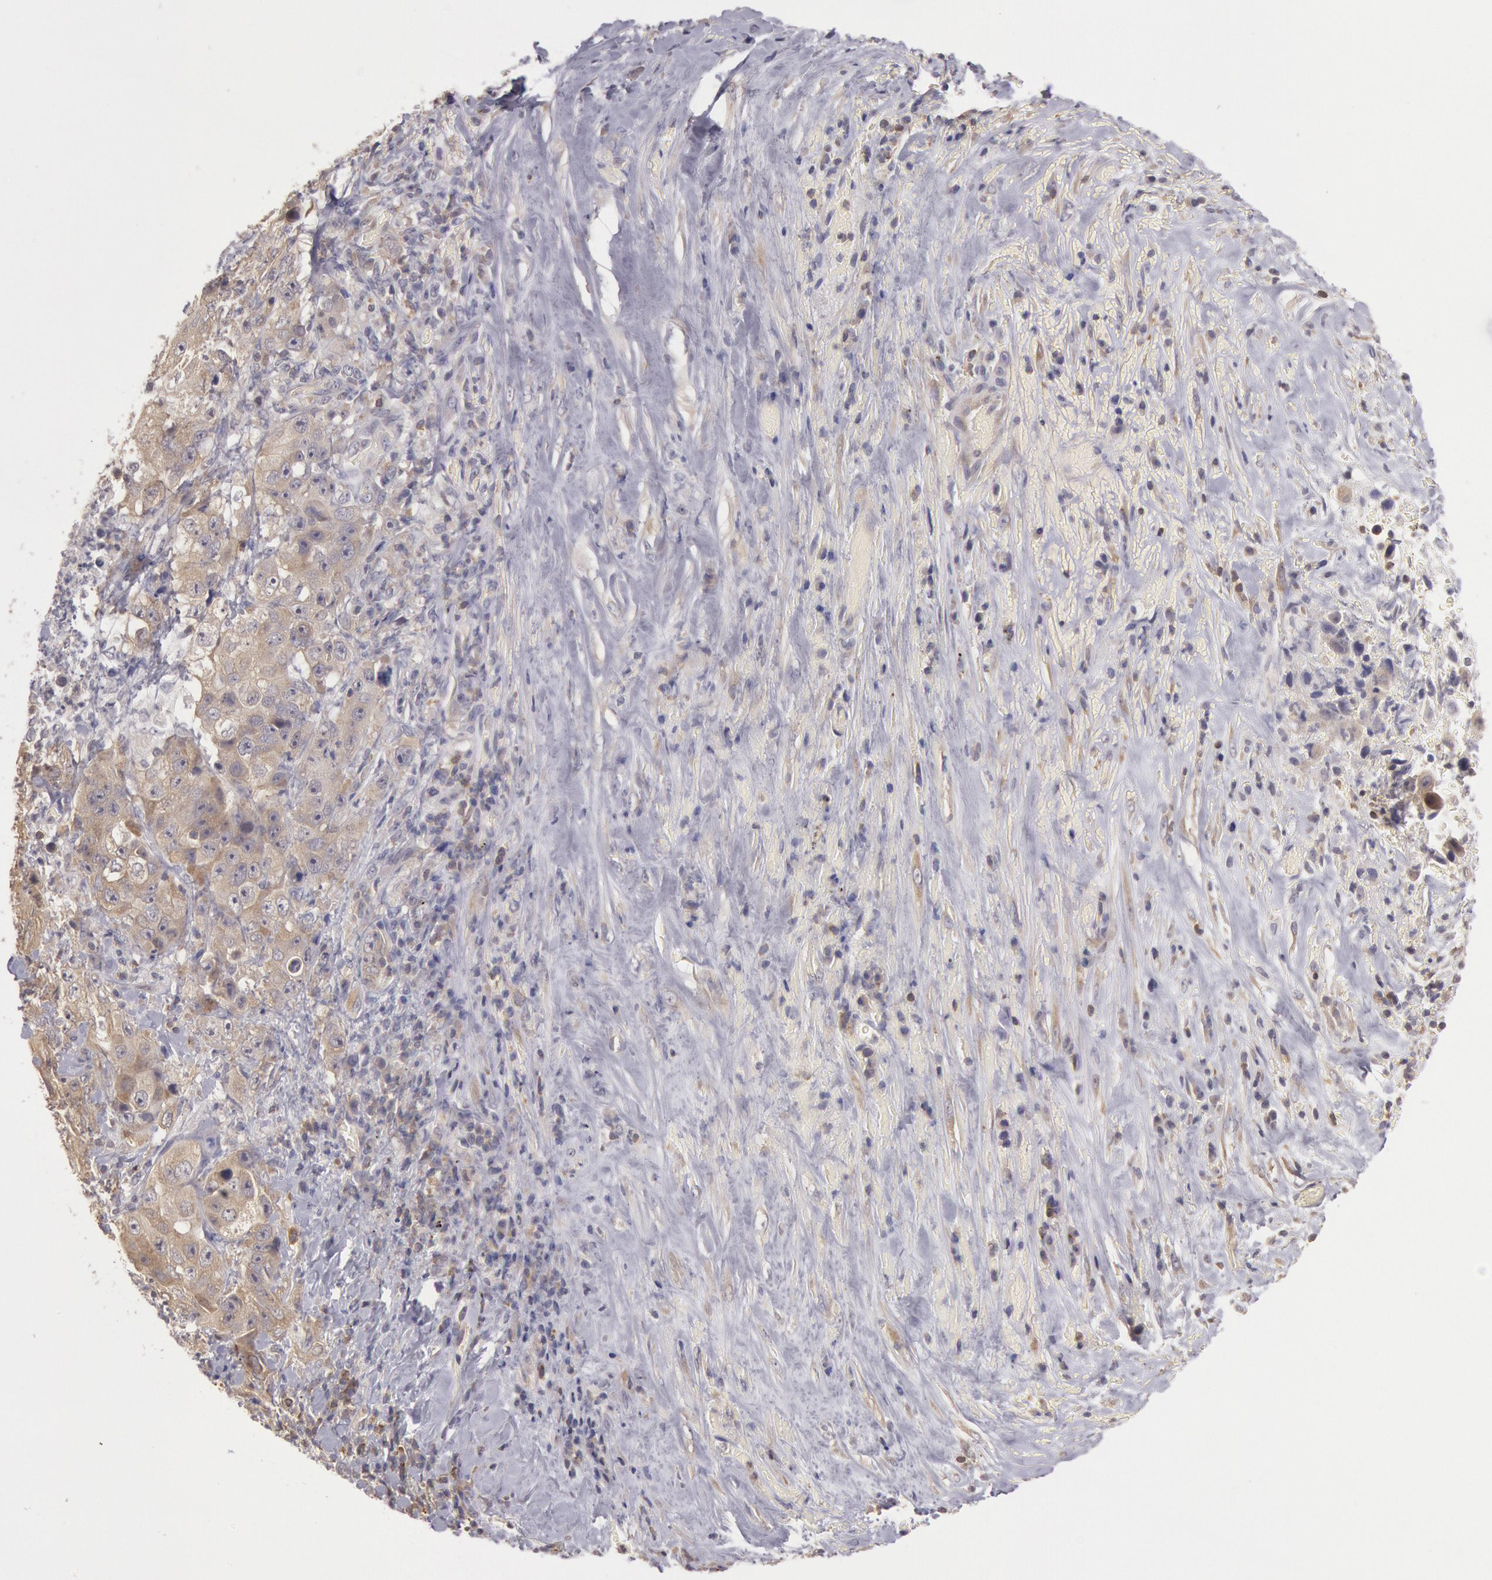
{"staining": {"intensity": "weak", "quantity": ">75%", "location": "cytoplasmic/membranous"}, "tissue": "lung cancer", "cell_type": "Tumor cells", "image_type": "cancer", "snomed": [{"axis": "morphology", "description": "Squamous cell carcinoma, NOS"}, {"axis": "topography", "description": "Lung"}], "caption": "Human lung cancer stained for a protein (brown) exhibits weak cytoplasmic/membranous positive staining in about >75% of tumor cells.", "gene": "NMT2", "patient": {"sex": "male", "age": 64}}